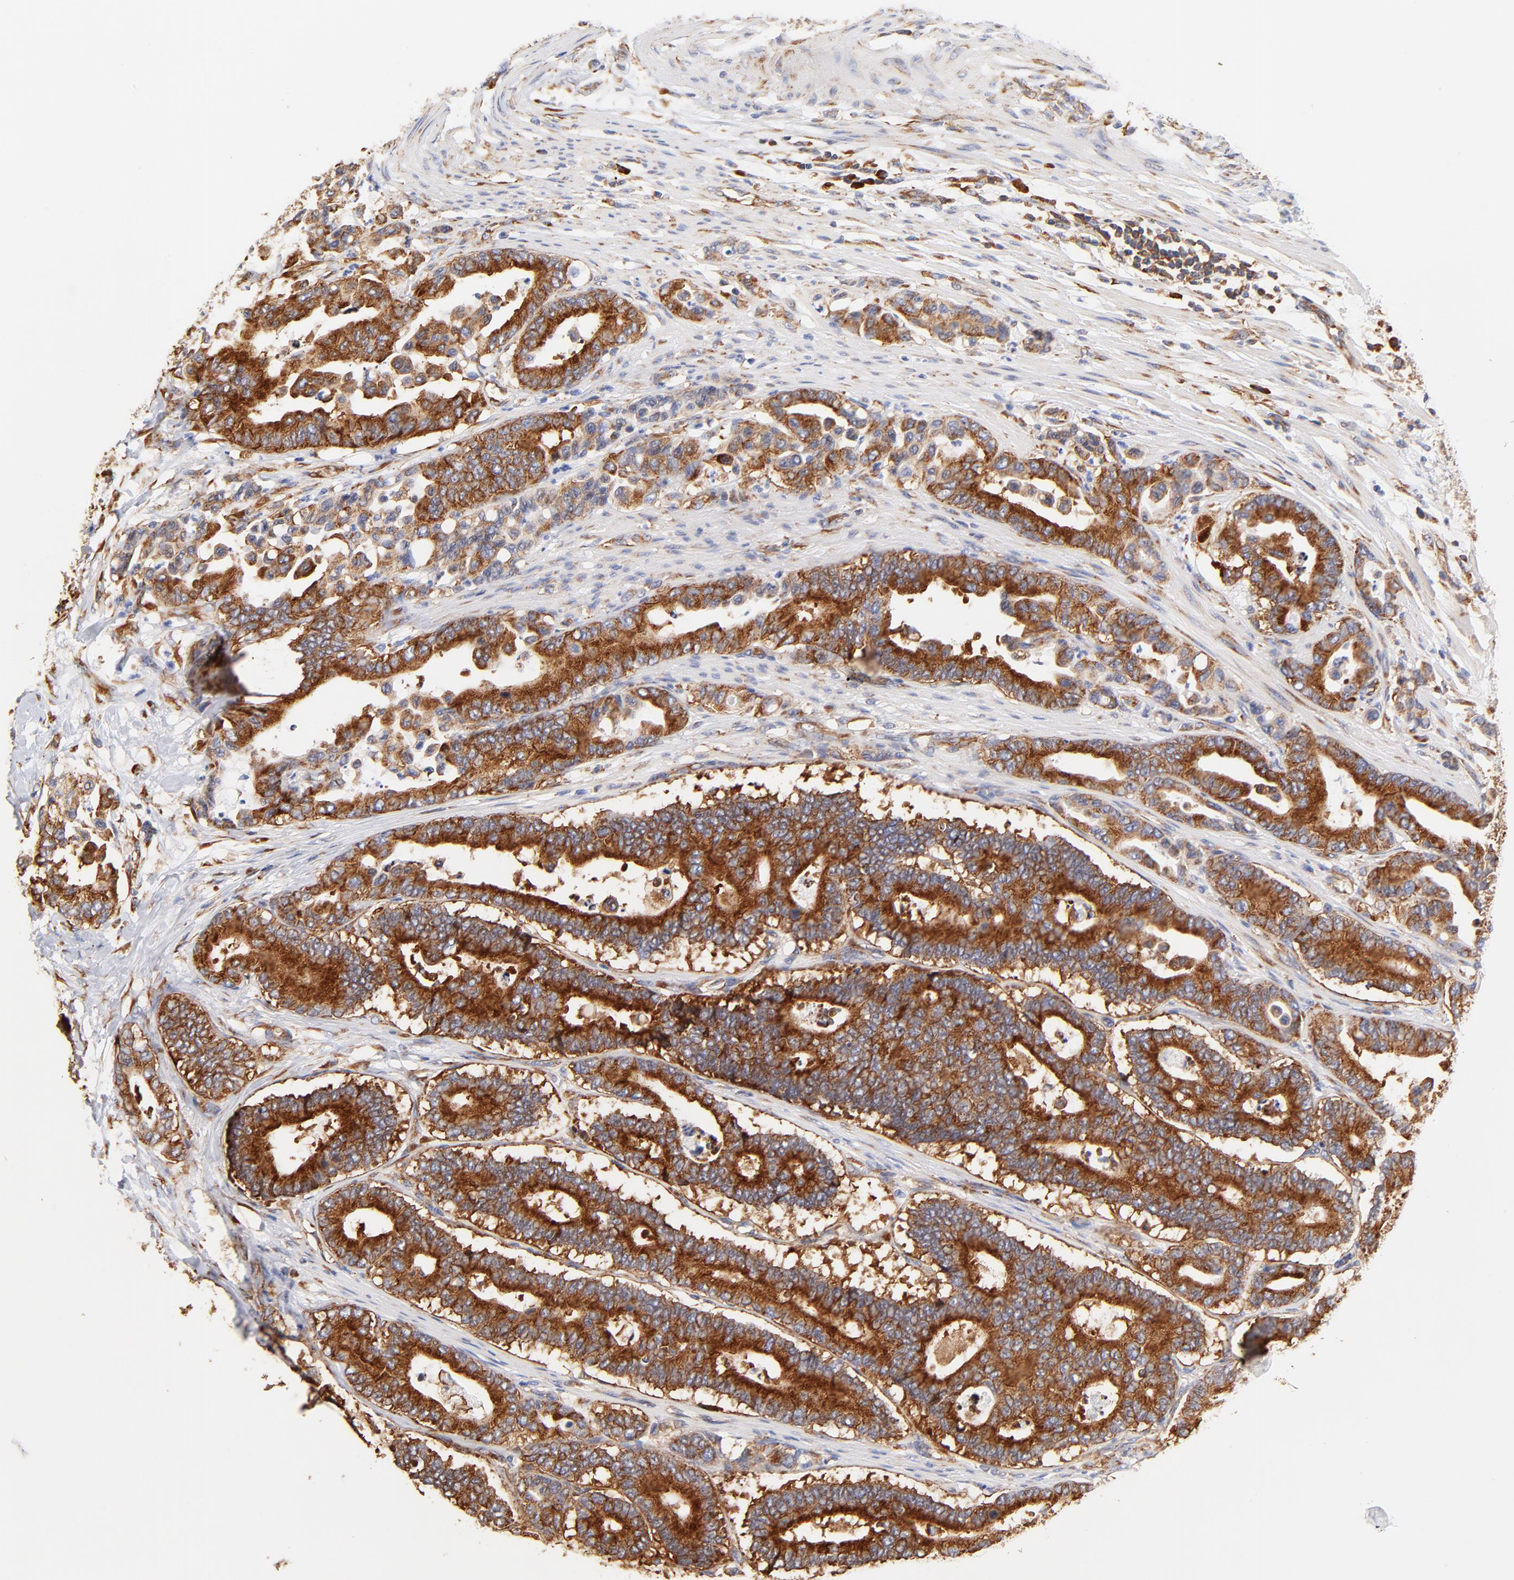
{"staining": {"intensity": "strong", "quantity": ">75%", "location": "cytoplasmic/membranous"}, "tissue": "colorectal cancer", "cell_type": "Tumor cells", "image_type": "cancer", "snomed": [{"axis": "morphology", "description": "Normal tissue, NOS"}, {"axis": "morphology", "description": "Adenocarcinoma, NOS"}, {"axis": "topography", "description": "Colon"}], "caption": "IHC of colorectal cancer exhibits high levels of strong cytoplasmic/membranous expression in approximately >75% of tumor cells.", "gene": "RPL27", "patient": {"sex": "male", "age": 82}}